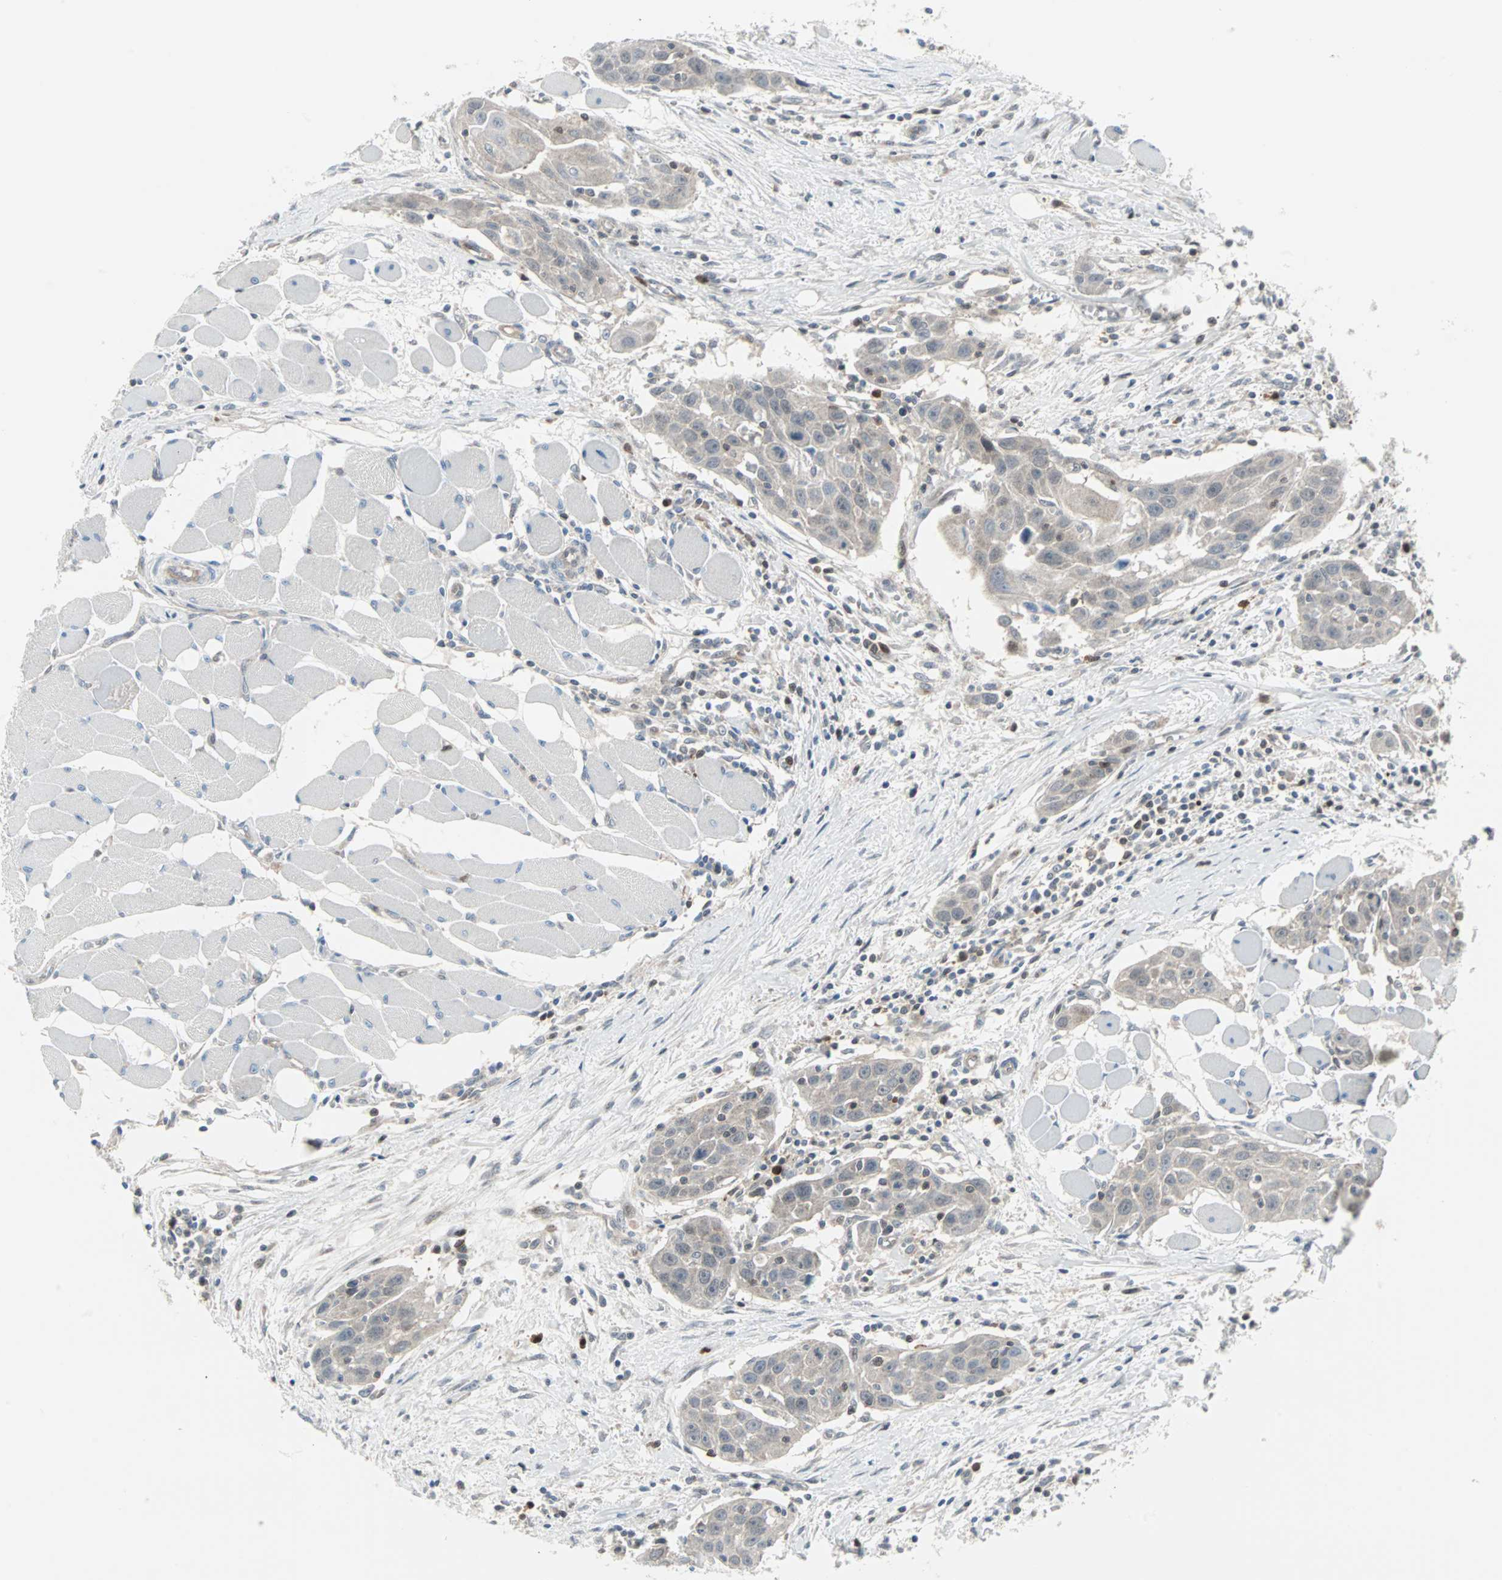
{"staining": {"intensity": "negative", "quantity": "none", "location": "none"}, "tissue": "head and neck cancer", "cell_type": "Tumor cells", "image_type": "cancer", "snomed": [{"axis": "morphology", "description": "Squamous cell carcinoma, NOS"}, {"axis": "topography", "description": "Oral tissue"}, {"axis": "topography", "description": "Head-Neck"}], "caption": "An IHC photomicrograph of head and neck cancer (squamous cell carcinoma) is shown. There is no staining in tumor cells of head and neck cancer (squamous cell carcinoma).", "gene": "CASP3", "patient": {"sex": "female", "age": 50}}